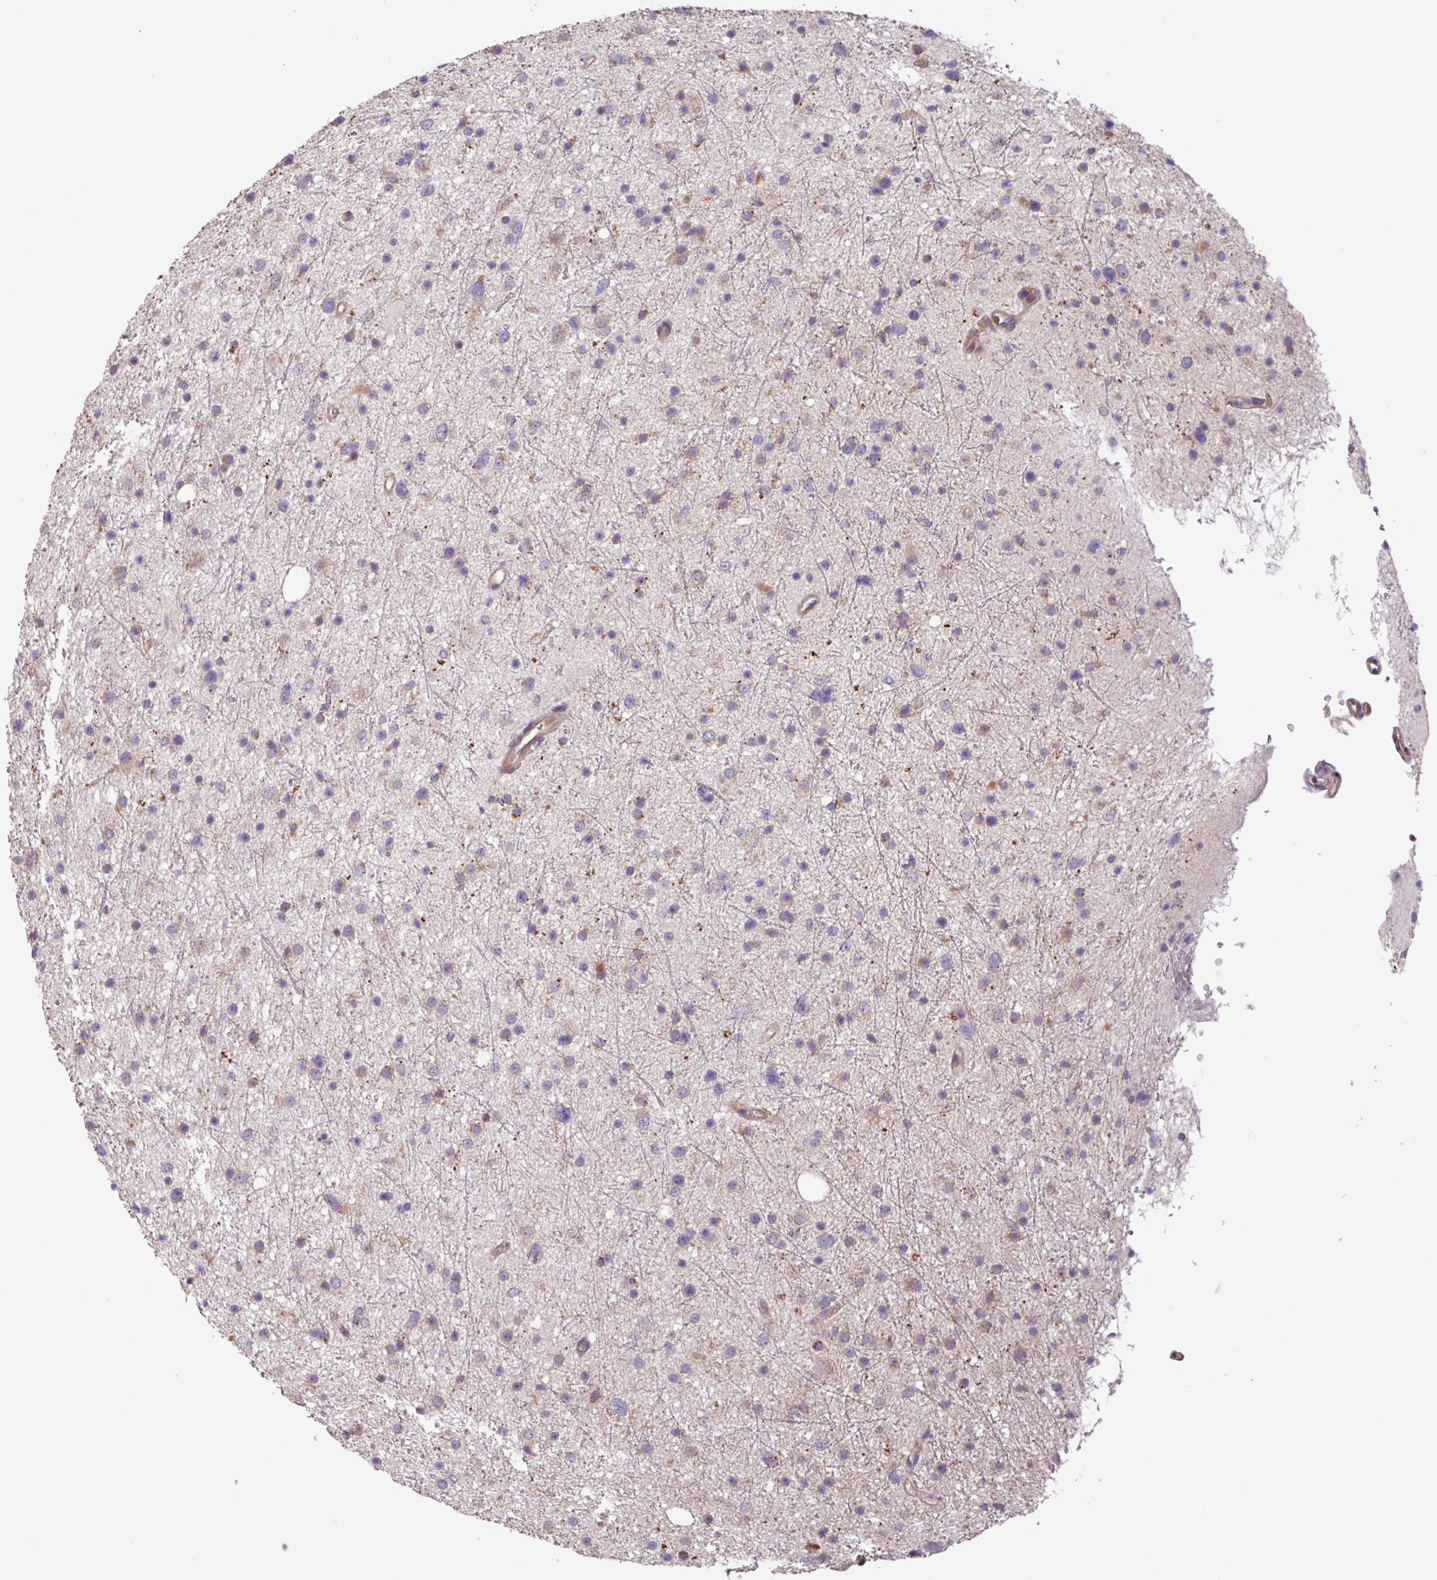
{"staining": {"intensity": "weak", "quantity": "25%-75%", "location": "cytoplasmic/membranous"}, "tissue": "glioma", "cell_type": "Tumor cells", "image_type": "cancer", "snomed": [{"axis": "morphology", "description": "Glioma, malignant, Low grade"}, {"axis": "topography", "description": "Cerebral cortex"}], "caption": "DAB (3,3'-diaminobenzidine) immunohistochemical staining of low-grade glioma (malignant) demonstrates weak cytoplasmic/membranous protein staining in about 25%-75% of tumor cells.", "gene": "PTPRQ", "patient": {"sex": "female", "age": 39}}